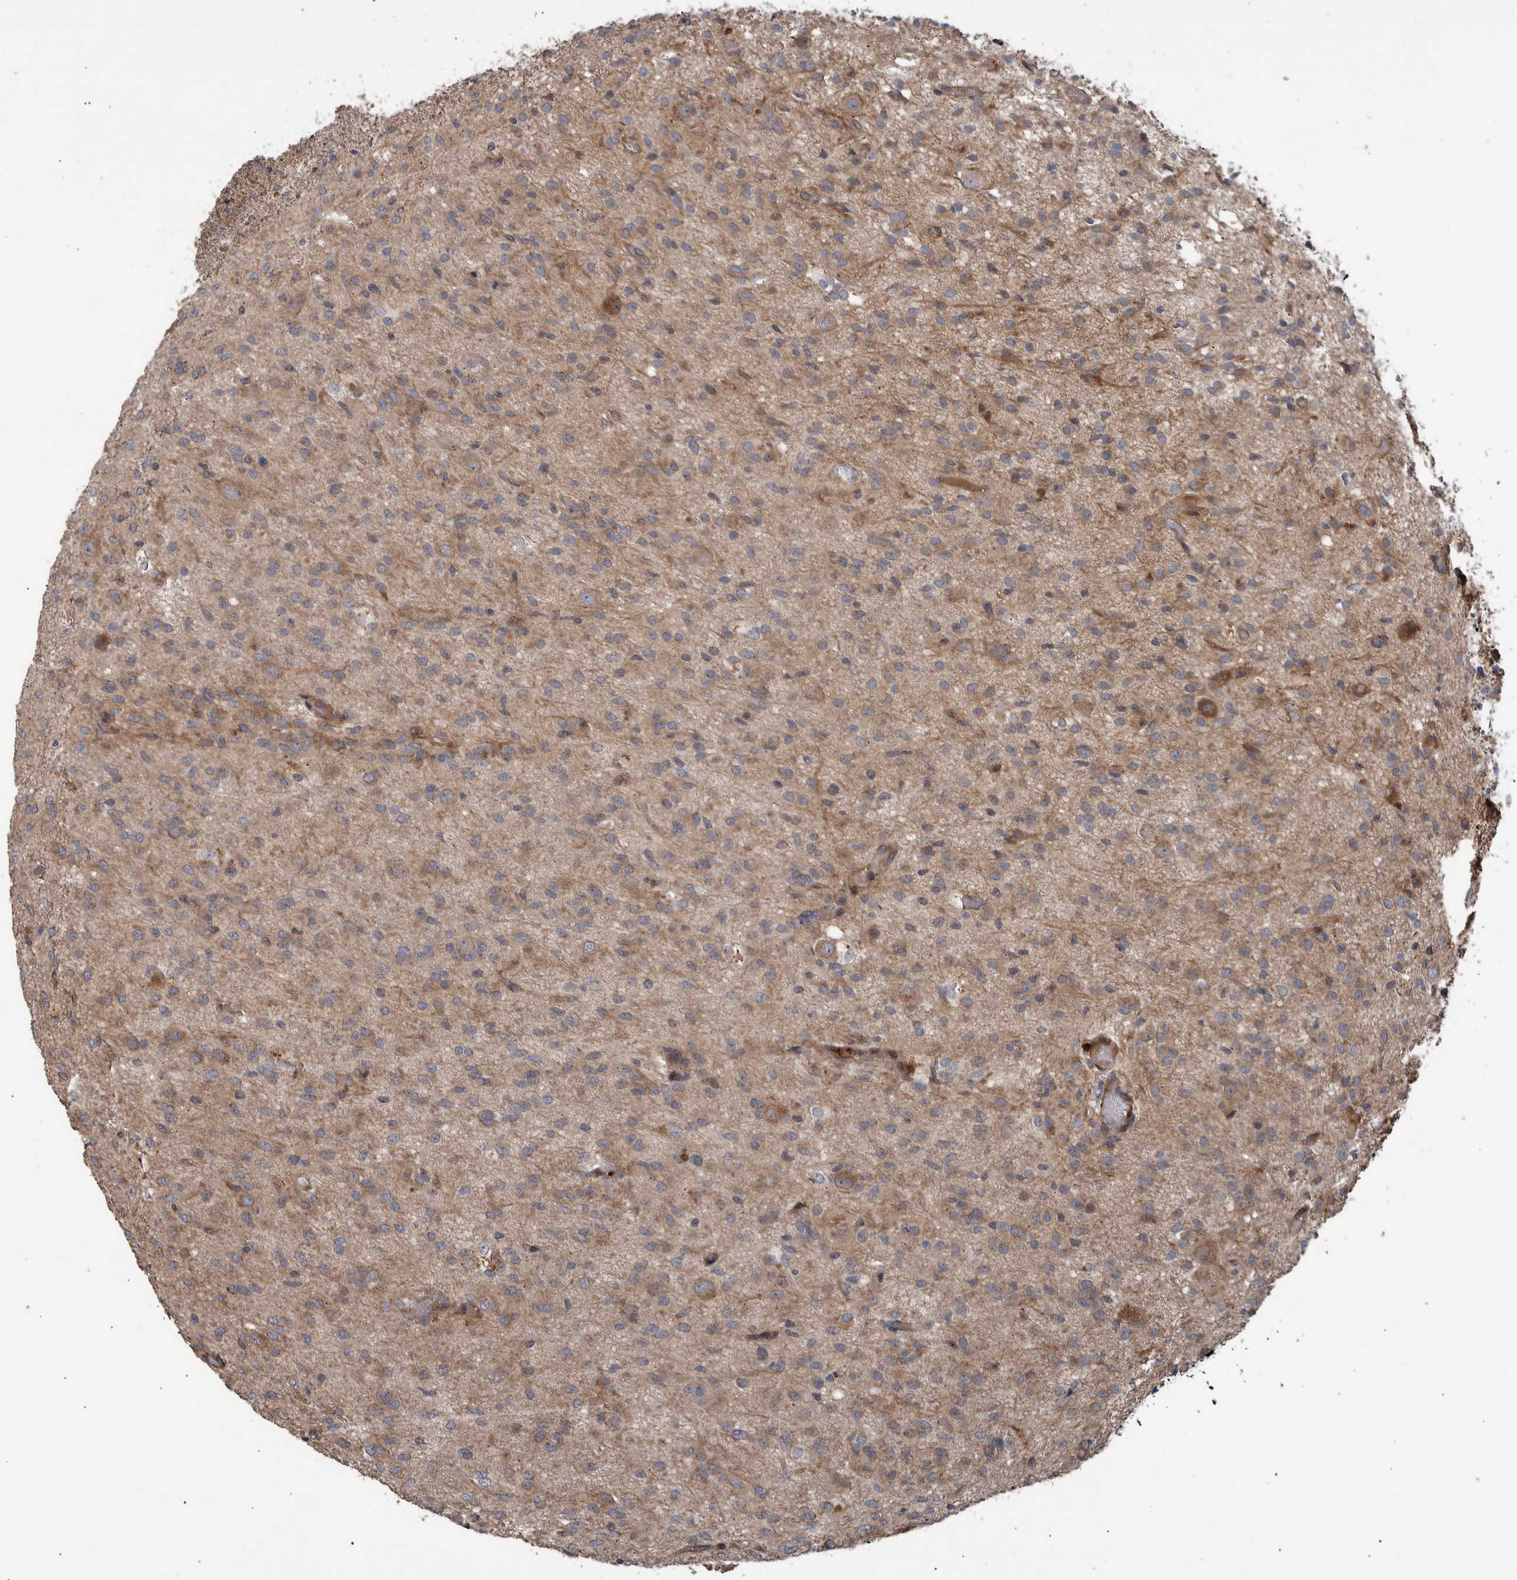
{"staining": {"intensity": "weak", "quantity": "25%-75%", "location": "cytoplasmic/membranous"}, "tissue": "glioma", "cell_type": "Tumor cells", "image_type": "cancer", "snomed": [{"axis": "morphology", "description": "Glioma, malignant, High grade"}, {"axis": "topography", "description": "Brain"}], "caption": "This histopathology image exhibits high-grade glioma (malignant) stained with immunohistochemistry (IHC) to label a protein in brown. The cytoplasmic/membranous of tumor cells show weak positivity for the protein. Nuclei are counter-stained blue.", "gene": "B3GNTL1", "patient": {"sex": "female", "age": 59}}